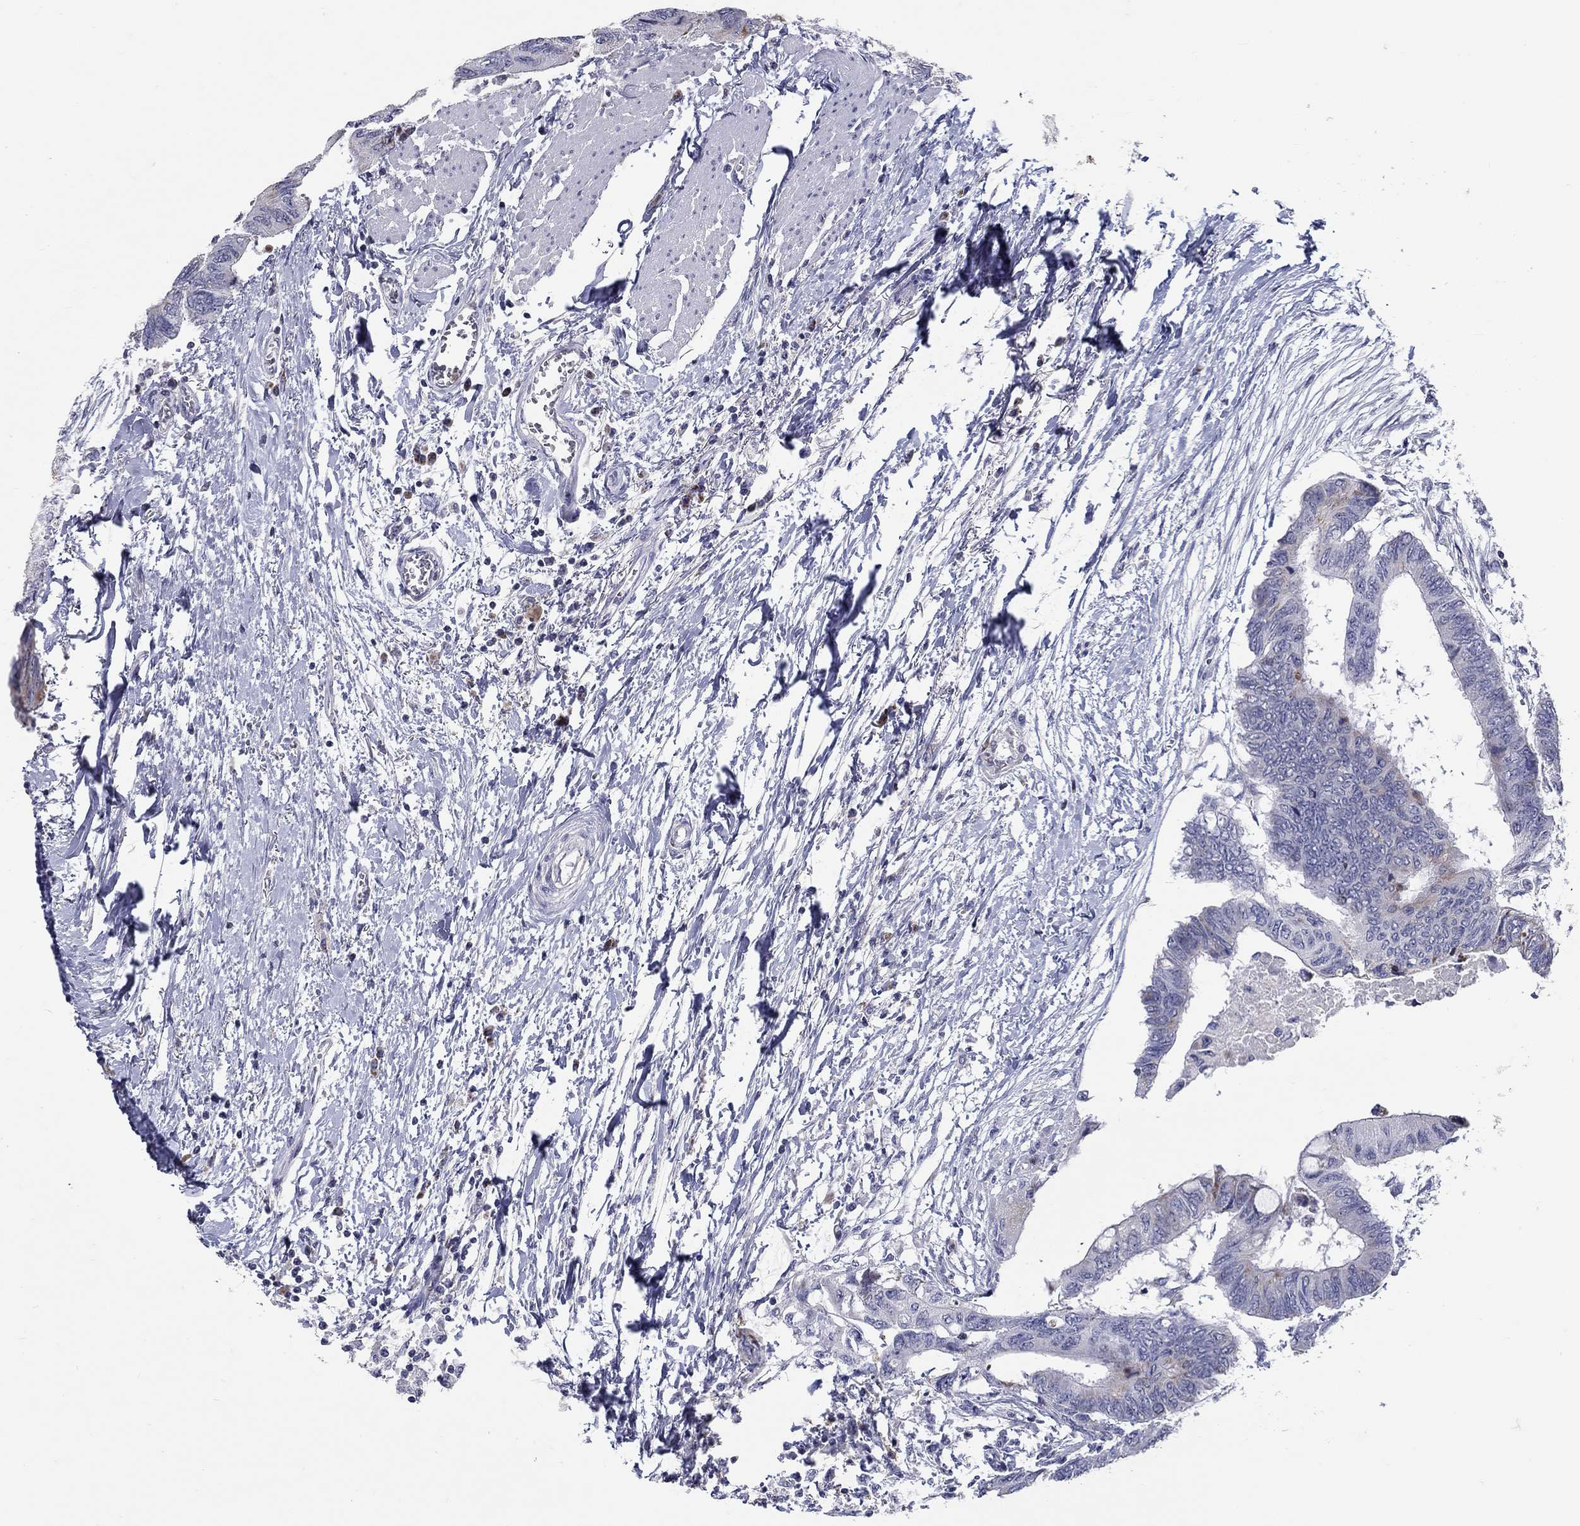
{"staining": {"intensity": "negative", "quantity": "none", "location": "none"}, "tissue": "colorectal cancer", "cell_type": "Tumor cells", "image_type": "cancer", "snomed": [{"axis": "morphology", "description": "Normal tissue, NOS"}, {"axis": "morphology", "description": "Adenocarcinoma, NOS"}, {"axis": "topography", "description": "Rectum"}, {"axis": "topography", "description": "Peripheral nerve tissue"}], "caption": "The immunohistochemistry (IHC) micrograph has no significant staining in tumor cells of colorectal cancer tissue. Nuclei are stained in blue.", "gene": "HMX2", "patient": {"sex": "male", "age": 92}}